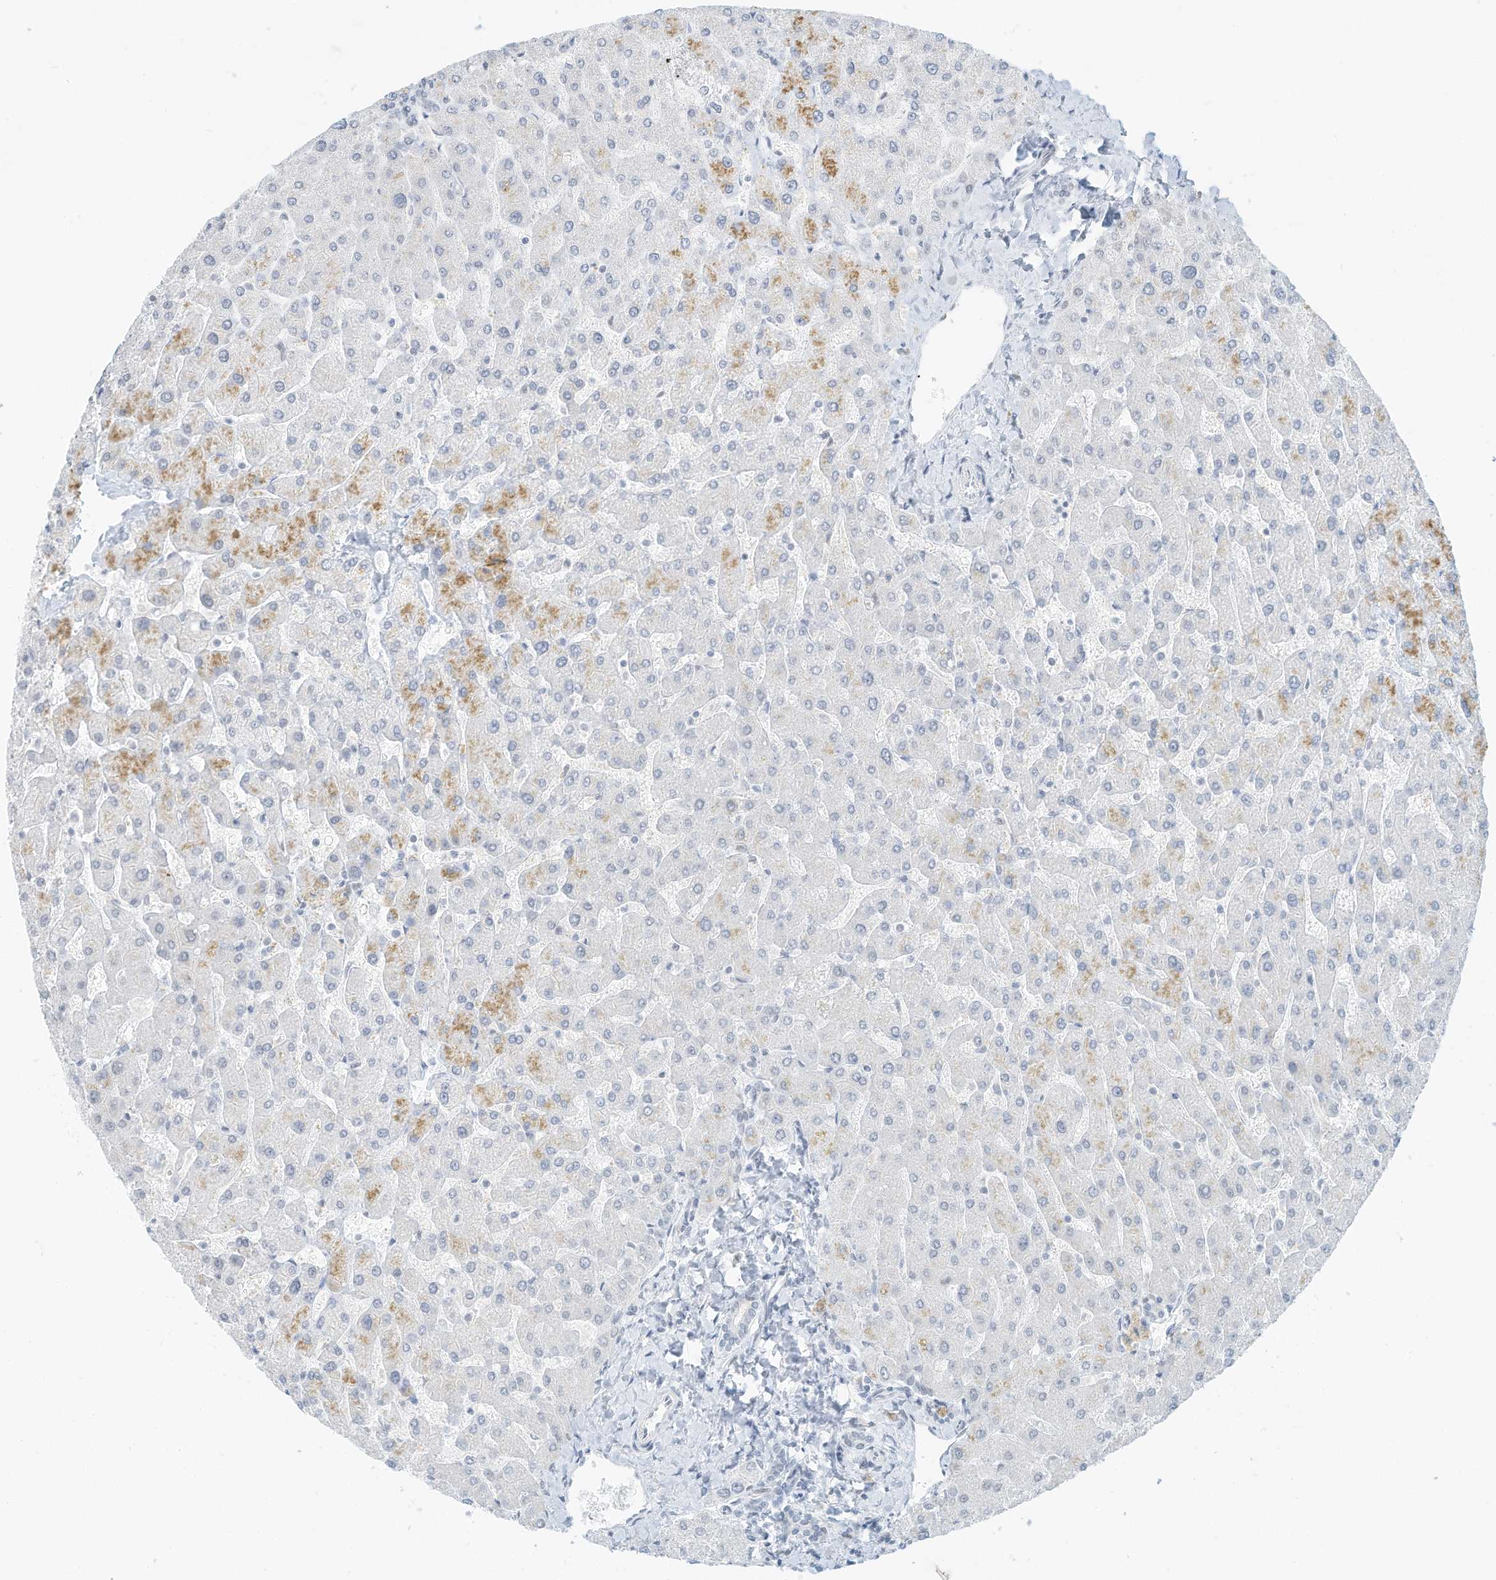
{"staining": {"intensity": "negative", "quantity": "none", "location": "none"}, "tissue": "liver", "cell_type": "Cholangiocytes", "image_type": "normal", "snomed": [{"axis": "morphology", "description": "Normal tissue, NOS"}, {"axis": "topography", "description": "Liver"}], "caption": "This is a histopathology image of IHC staining of benign liver, which shows no positivity in cholangiocytes.", "gene": "PGC", "patient": {"sex": "male", "age": 55}}